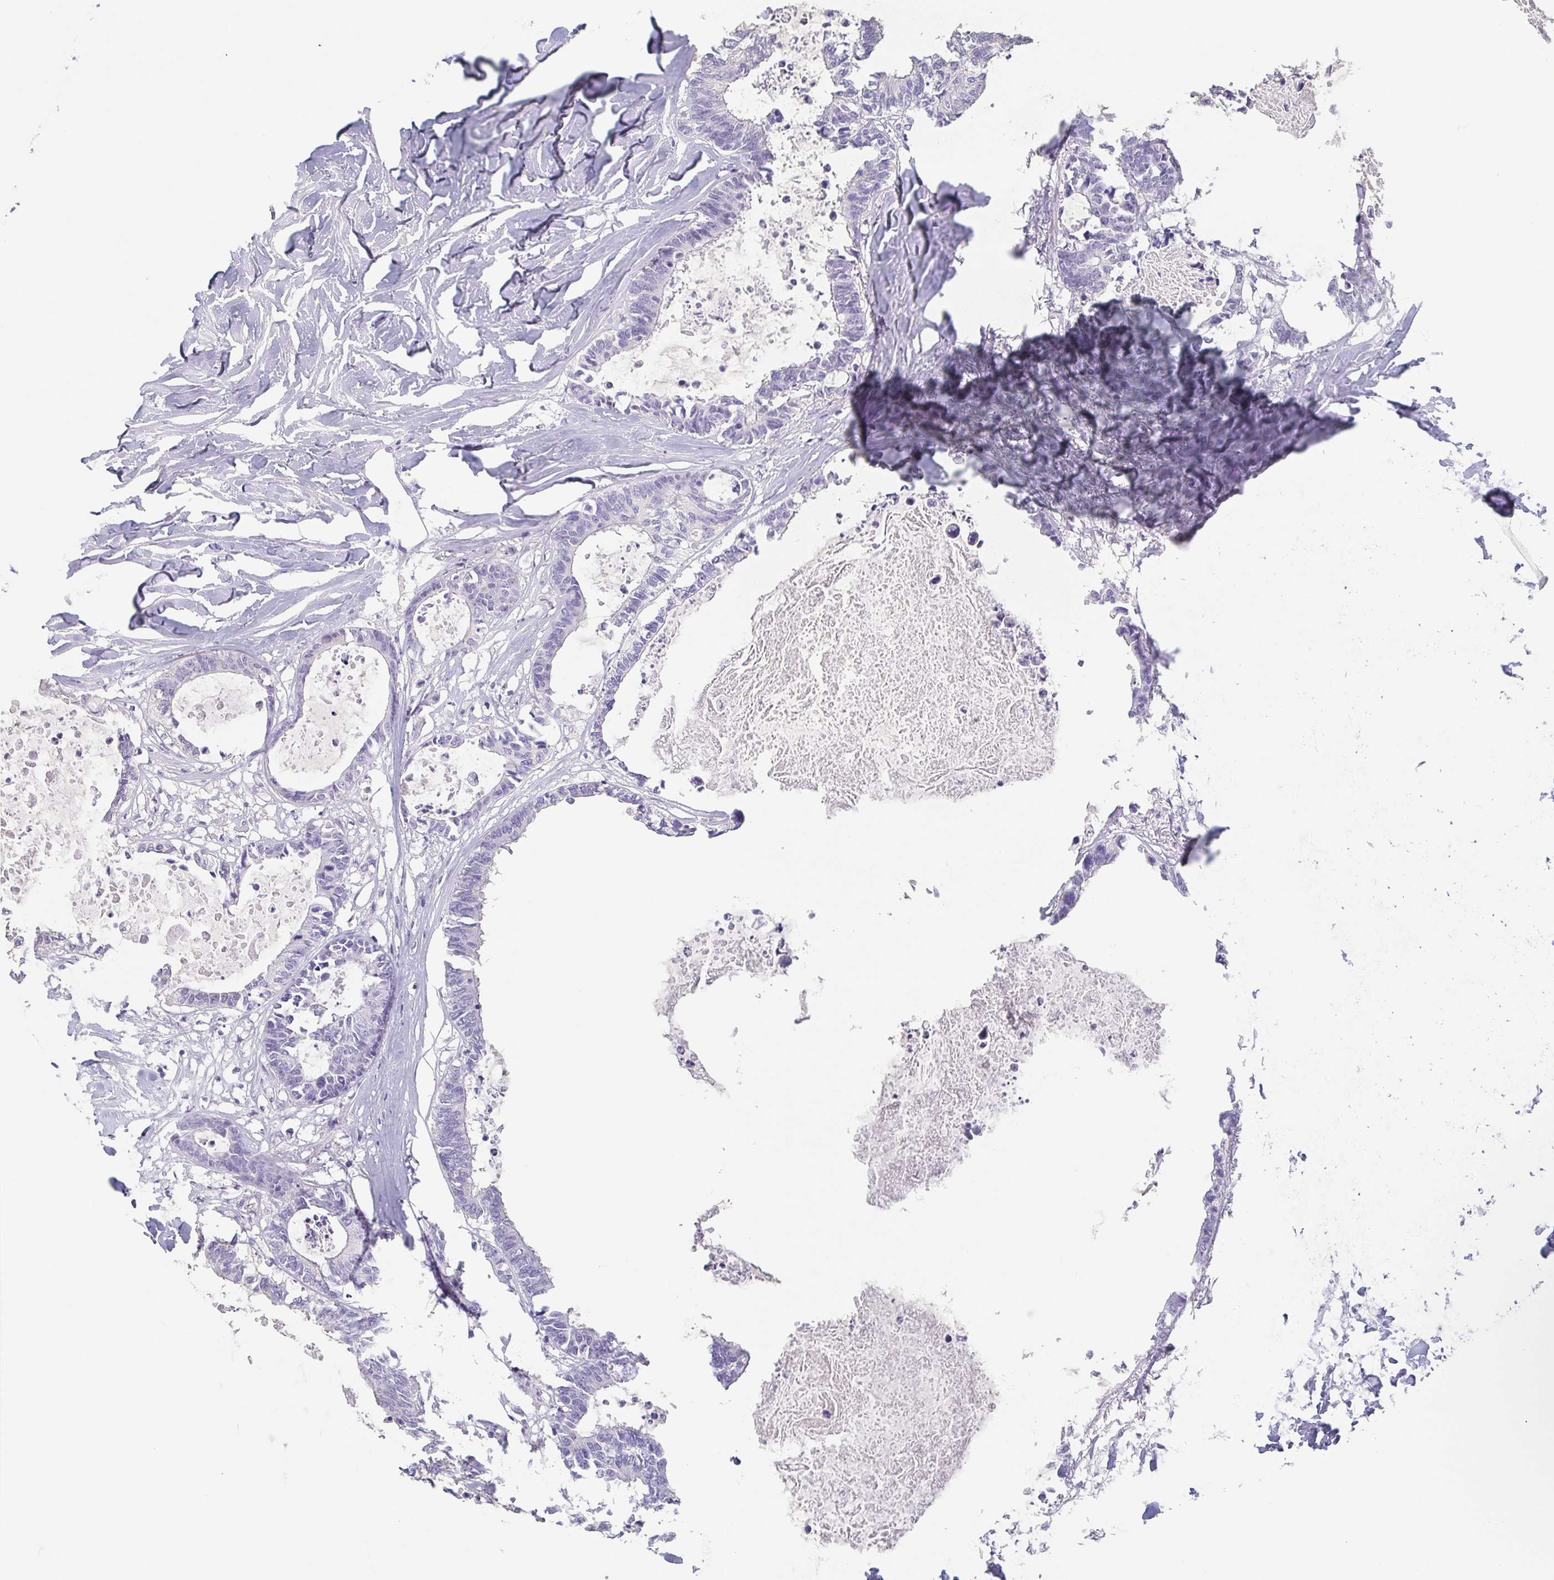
{"staining": {"intensity": "negative", "quantity": "none", "location": "none"}, "tissue": "colorectal cancer", "cell_type": "Tumor cells", "image_type": "cancer", "snomed": [{"axis": "morphology", "description": "Adenocarcinoma, NOS"}, {"axis": "topography", "description": "Colon"}, {"axis": "topography", "description": "Rectum"}], "caption": "Colorectal cancer was stained to show a protein in brown. There is no significant expression in tumor cells.", "gene": "BPIFA2", "patient": {"sex": "male", "age": 57}}